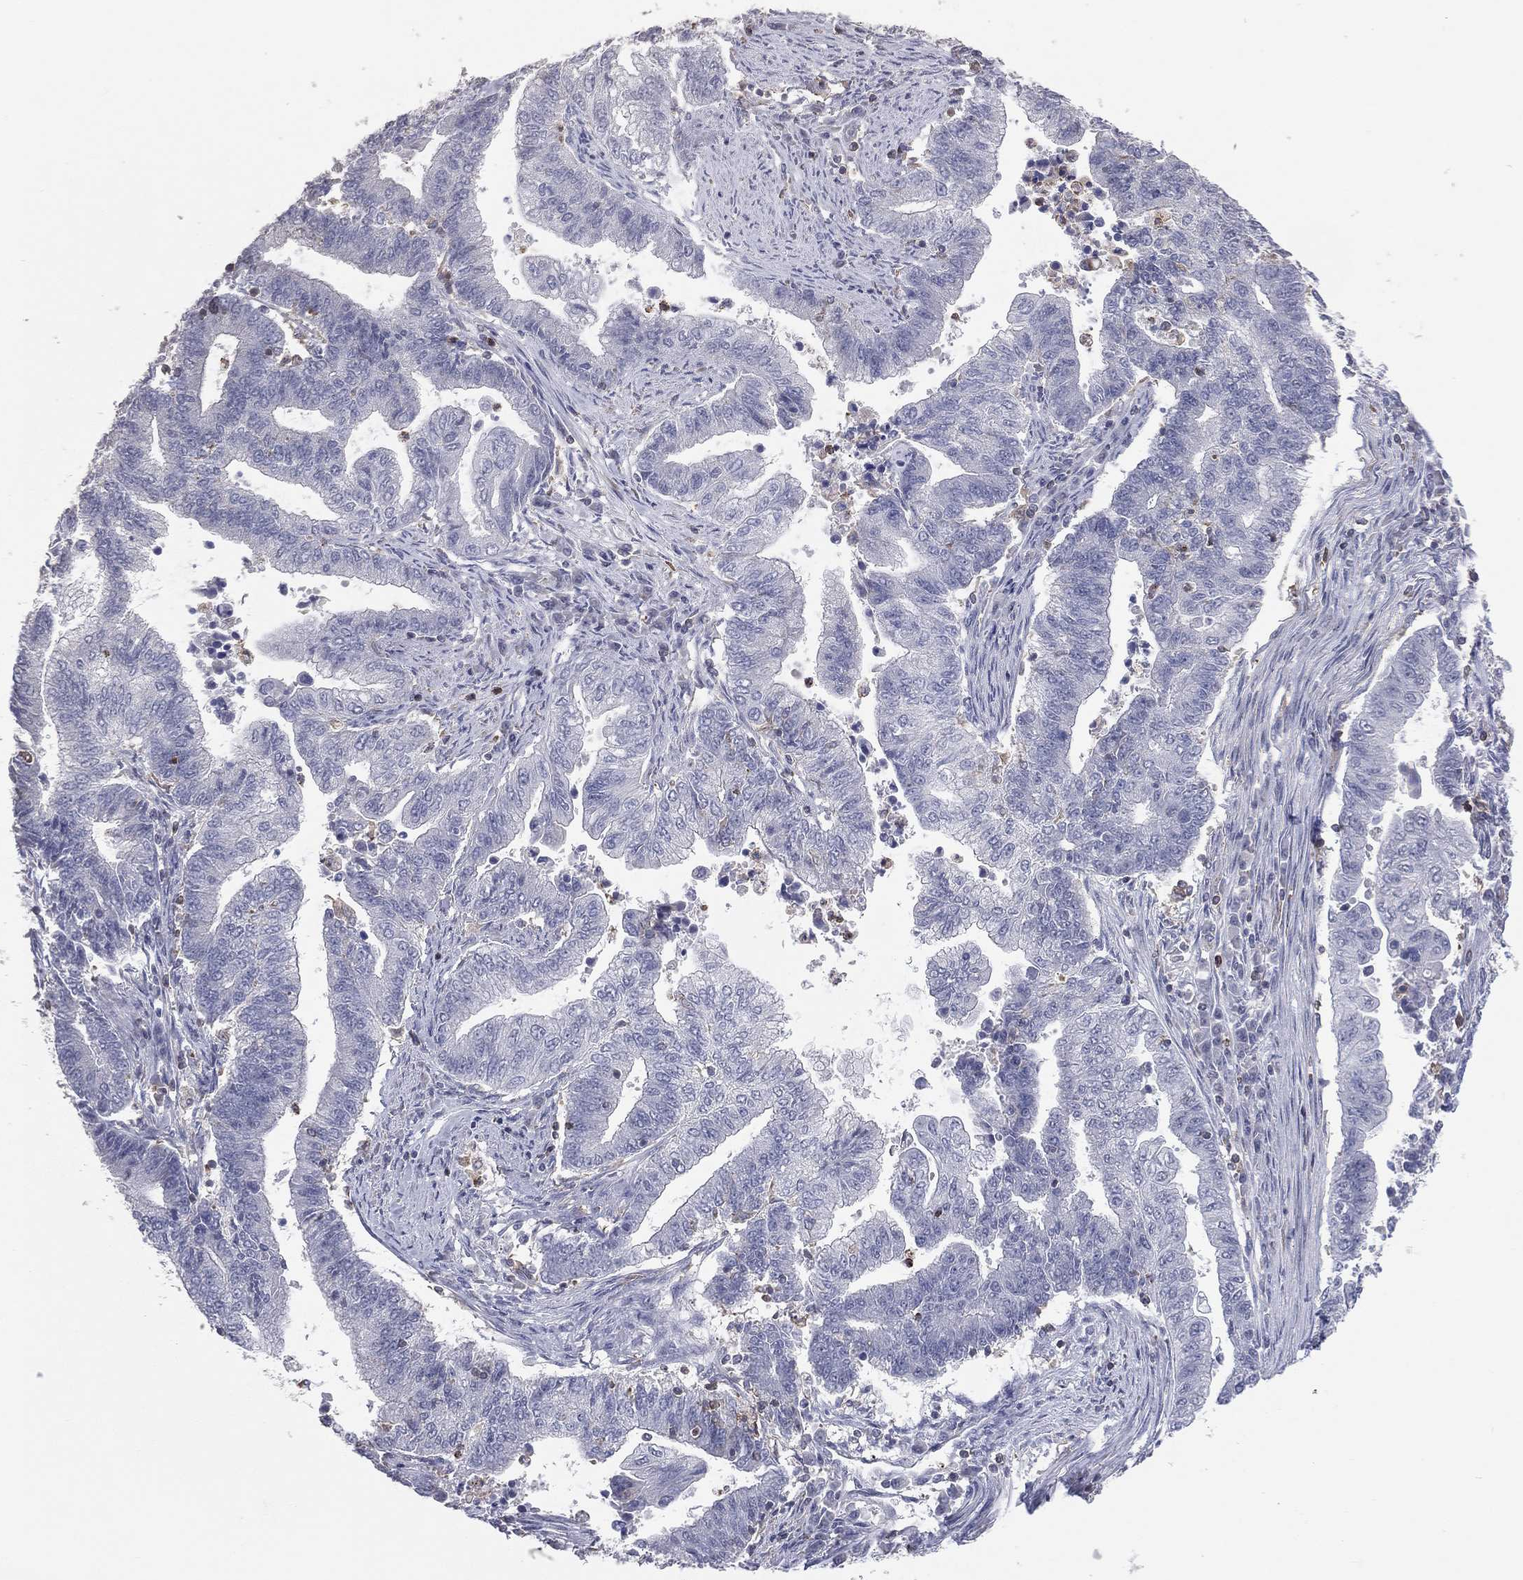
{"staining": {"intensity": "negative", "quantity": "none", "location": "none"}, "tissue": "endometrial cancer", "cell_type": "Tumor cells", "image_type": "cancer", "snomed": [{"axis": "morphology", "description": "Adenocarcinoma, NOS"}, {"axis": "topography", "description": "Uterus"}, {"axis": "topography", "description": "Endometrium"}], "caption": "Immunohistochemistry (IHC) of endometrial cancer (adenocarcinoma) exhibits no staining in tumor cells.", "gene": "PSTPIP1", "patient": {"sex": "female", "age": 54}}